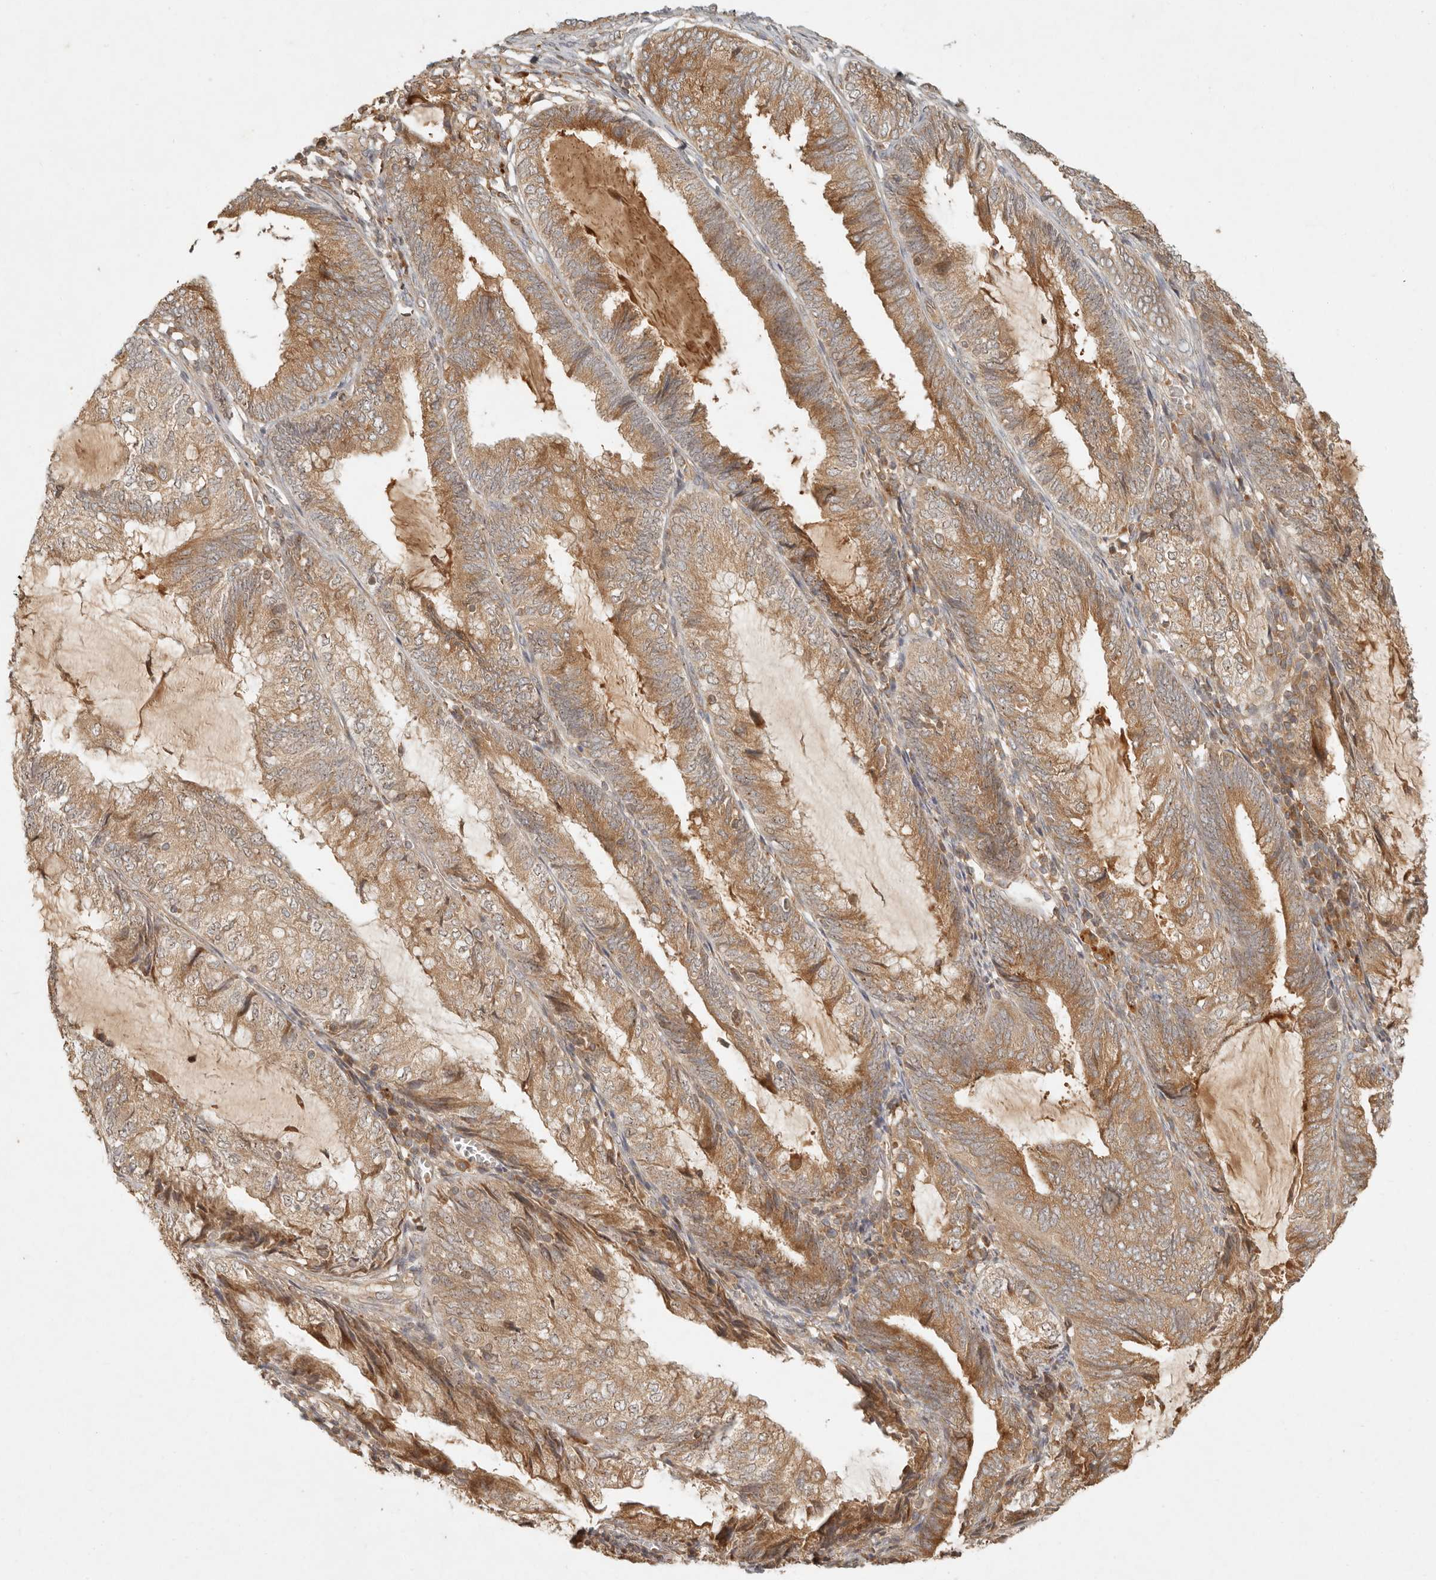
{"staining": {"intensity": "strong", "quantity": ">75%", "location": "cytoplasmic/membranous"}, "tissue": "endometrial cancer", "cell_type": "Tumor cells", "image_type": "cancer", "snomed": [{"axis": "morphology", "description": "Adenocarcinoma, NOS"}, {"axis": "topography", "description": "Endometrium"}], "caption": "This photomicrograph exhibits IHC staining of human endometrial cancer (adenocarcinoma), with high strong cytoplasmic/membranous expression in approximately >75% of tumor cells.", "gene": "ANKRD61", "patient": {"sex": "female", "age": 81}}